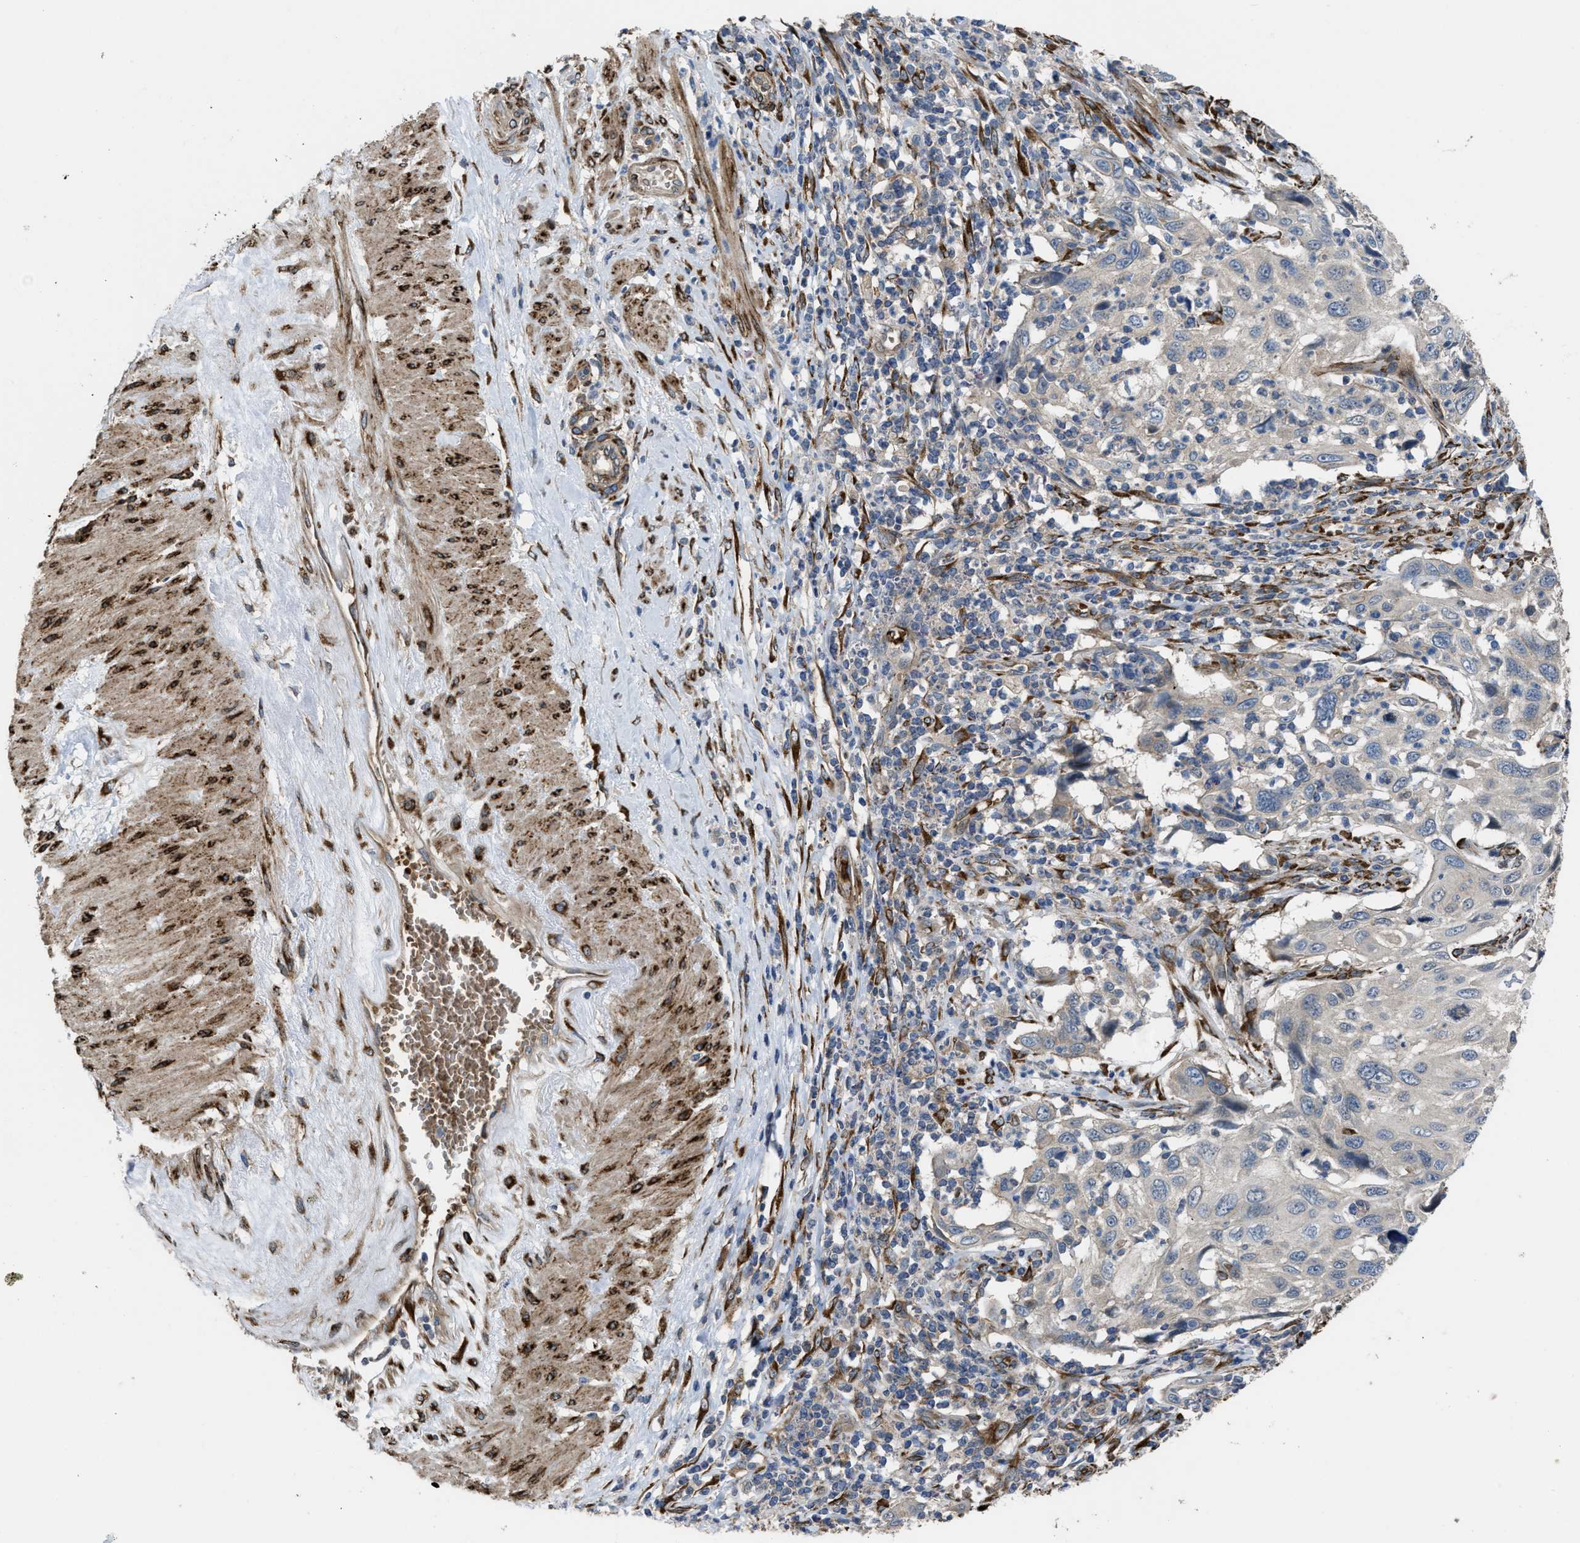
{"staining": {"intensity": "negative", "quantity": "none", "location": "none"}, "tissue": "cervical cancer", "cell_type": "Tumor cells", "image_type": "cancer", "snomed": [{"axis": "morphology", "description": "Squamous cell carcinoma, NOS"}, {"axis": "topography", "description": "Cervix"}], "caption": "High magnification brightfield microscopy of cervical squamous cell carcinoma stained with DAB (brown) and counterstained with hematoxylin (blue): tumor cells show no significant staining.", "gene": "SELENOM", "patient": {"sex": "female", "age": 70}}